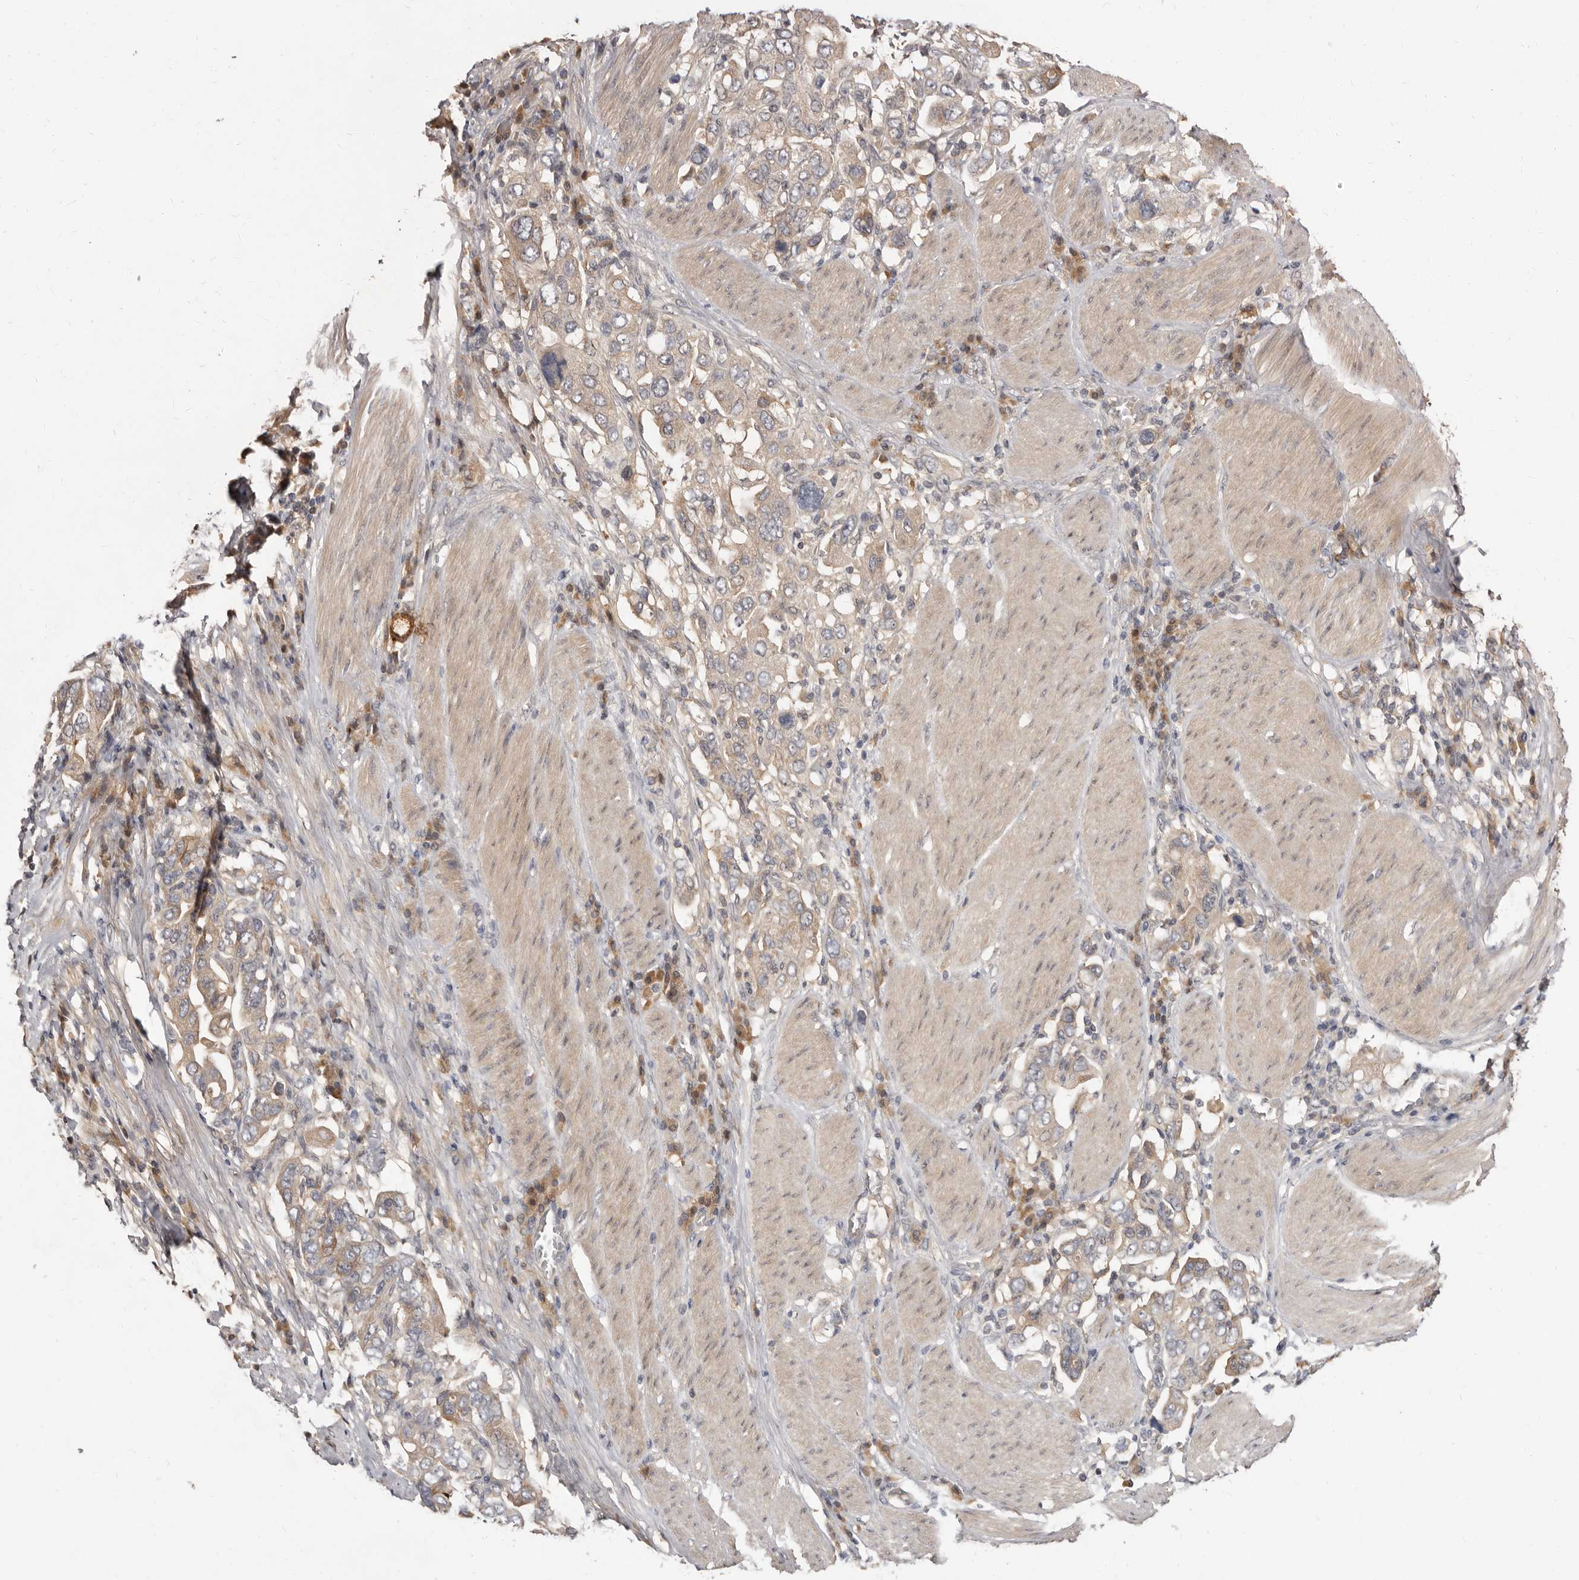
{"staining": {"intensity": "weak", "quantity": "<25%", "location": "cytoplasmic/membranous"}, "tissue": "stomach cancer", "cell_type": "Tumor cells", "image_type": "cancer", "snomed": [{"axis": "morphology", "description": "Adenocarcinoma, NOS"}, {"axis": "topography", "description": "Stomach, upper"}], "caption": "Tumor cells show no significant protein staining in stomach cancer.", "gene": "INAVA", "patient": {"sex": "male", "age": 62}}